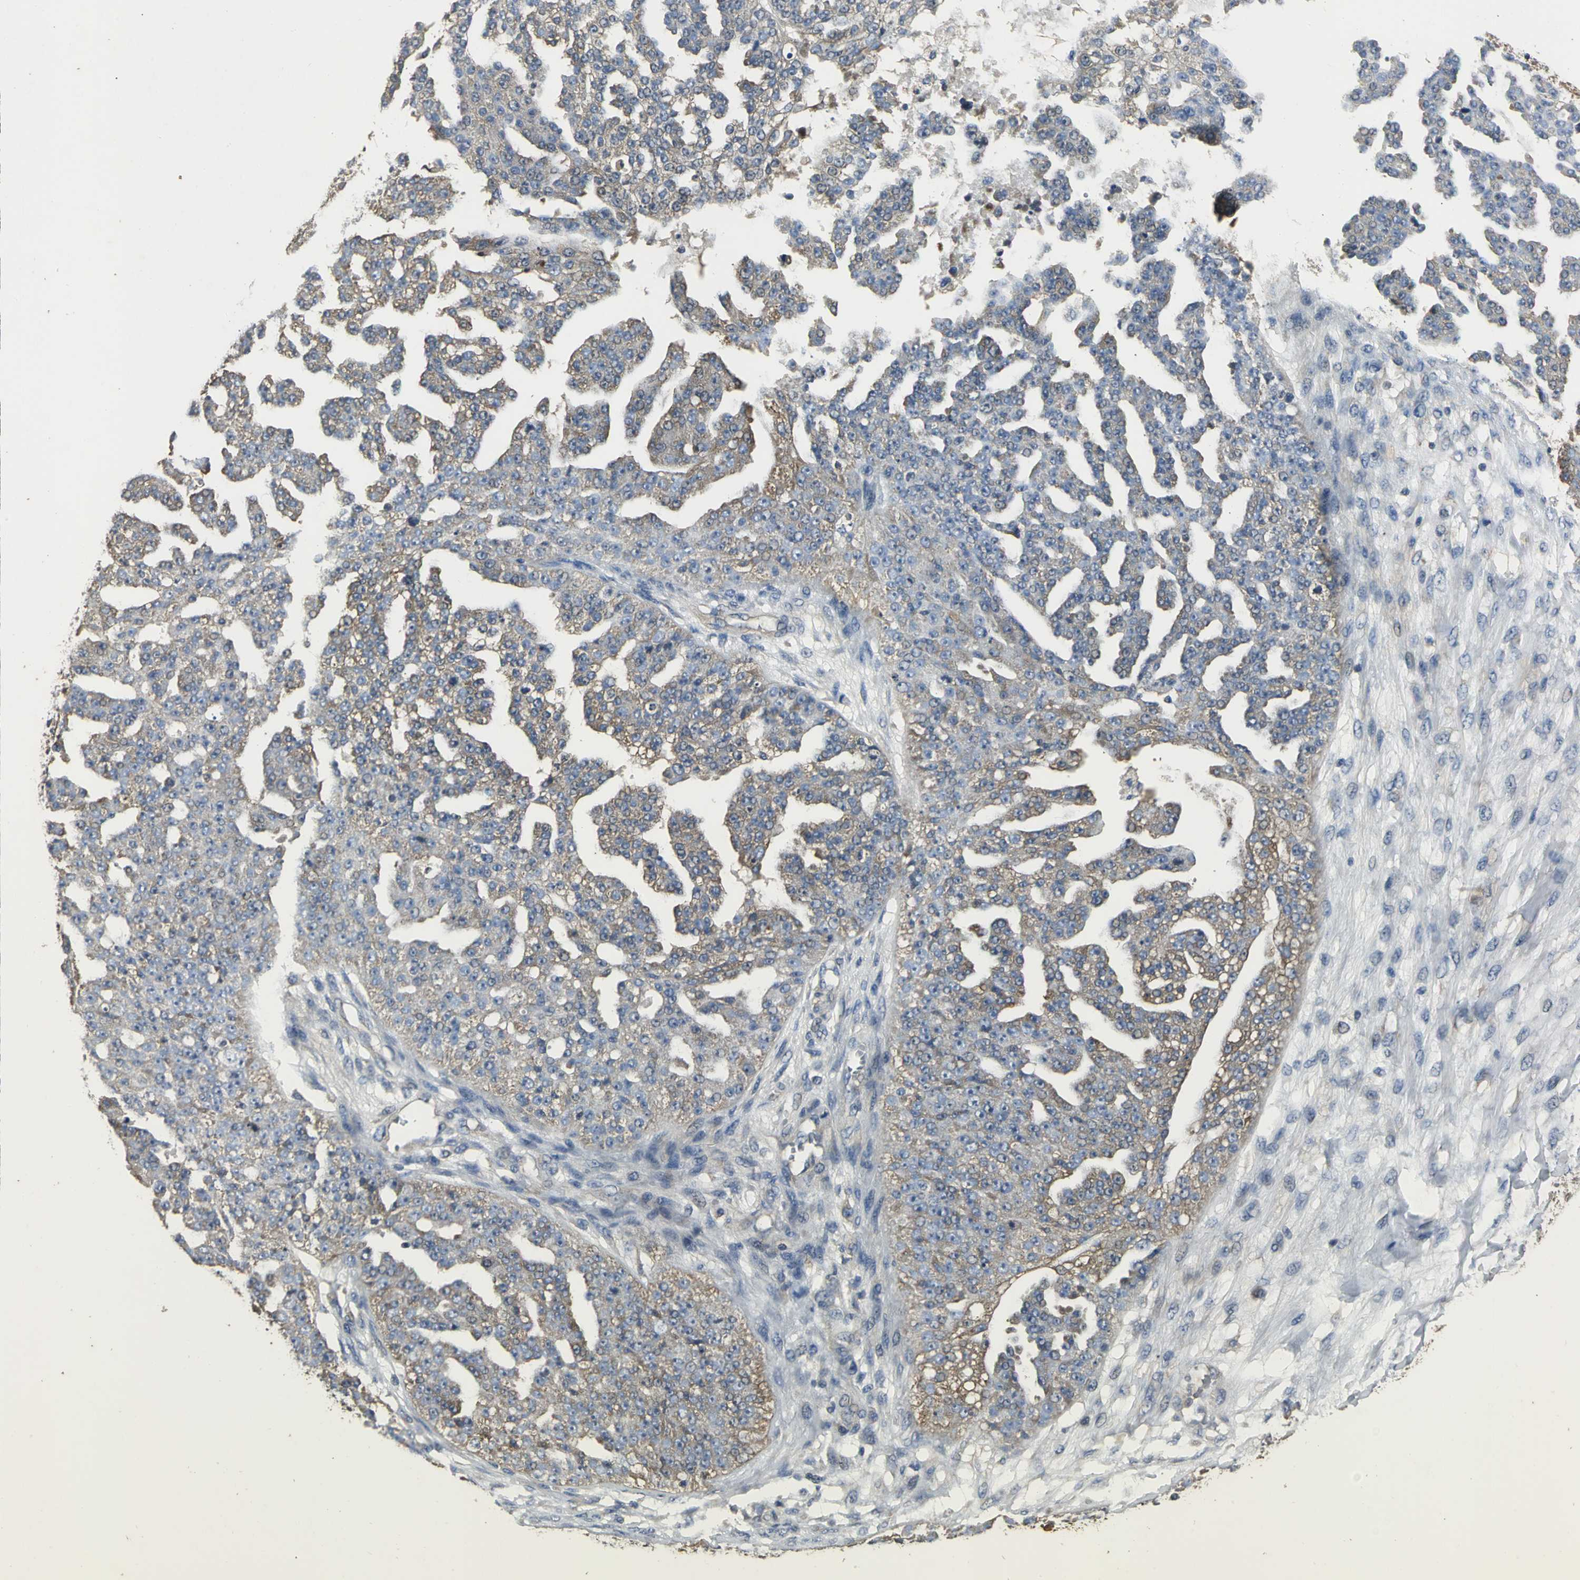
{"staining": {"intensity": "moderate", "quantity": ">75%", "location": "cytoplasmic/membranous"}, "tissue": "ovarian cancer", "cell_type": "Tumor cells", "image_type": "cancer", "snomed": [{"axis": "morphology", "description": "Carcinoma, NOS"}, {"axis": "topography", "description": "Soft tissue"}, {"axis": "topography", "description": "Ovary"}], "caption": "Immunohistochemistry (IHC) (DAB (3,3'-diaminobenzidine)) staining of ovarian cancer (carcinoma) reveals moderate cytoplasmic/membranous protein expression in approximately >75% of tumor cells. Nuclei are stained in blue.", "gene": "IRF3", "patient": {"sex": "female", "age": 54}}